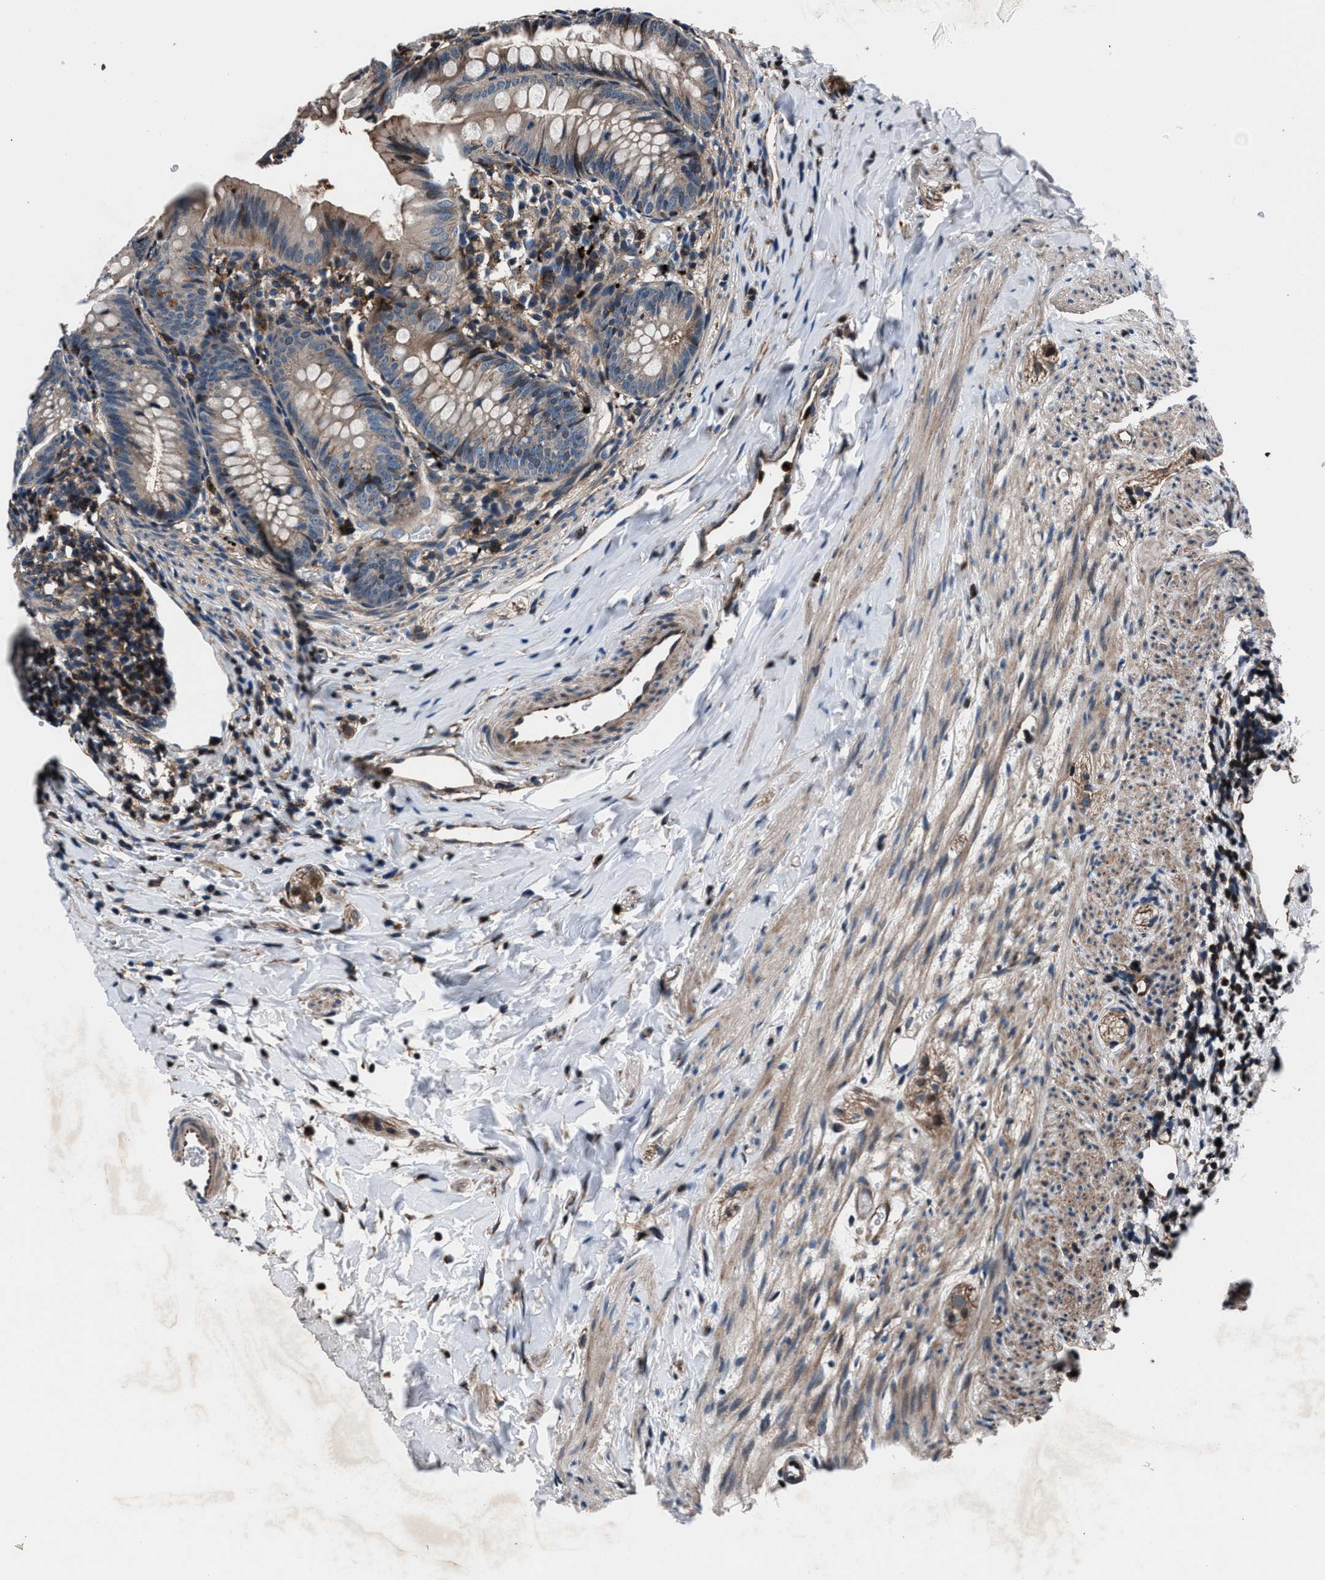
{"staining": {"intensity": "moderate", "quantity": "<25%", "location": "cytoplasmic/membranous"}, "tissue": "appendix", "cell_type": "Glandular cells", "image_type": "normal", "snomed": [{"axis": "morphology", "description": "Normal tissue, NOS"}, {"axis": "topography", "description": "Appendix"}], "caption": "A brown stain shows moderate cytoplasmic/membranous staining of a protein in glandular cells of normal human appendix.", "gene": "MFSD11", "patient": {"sex": "male", "age": 1}}